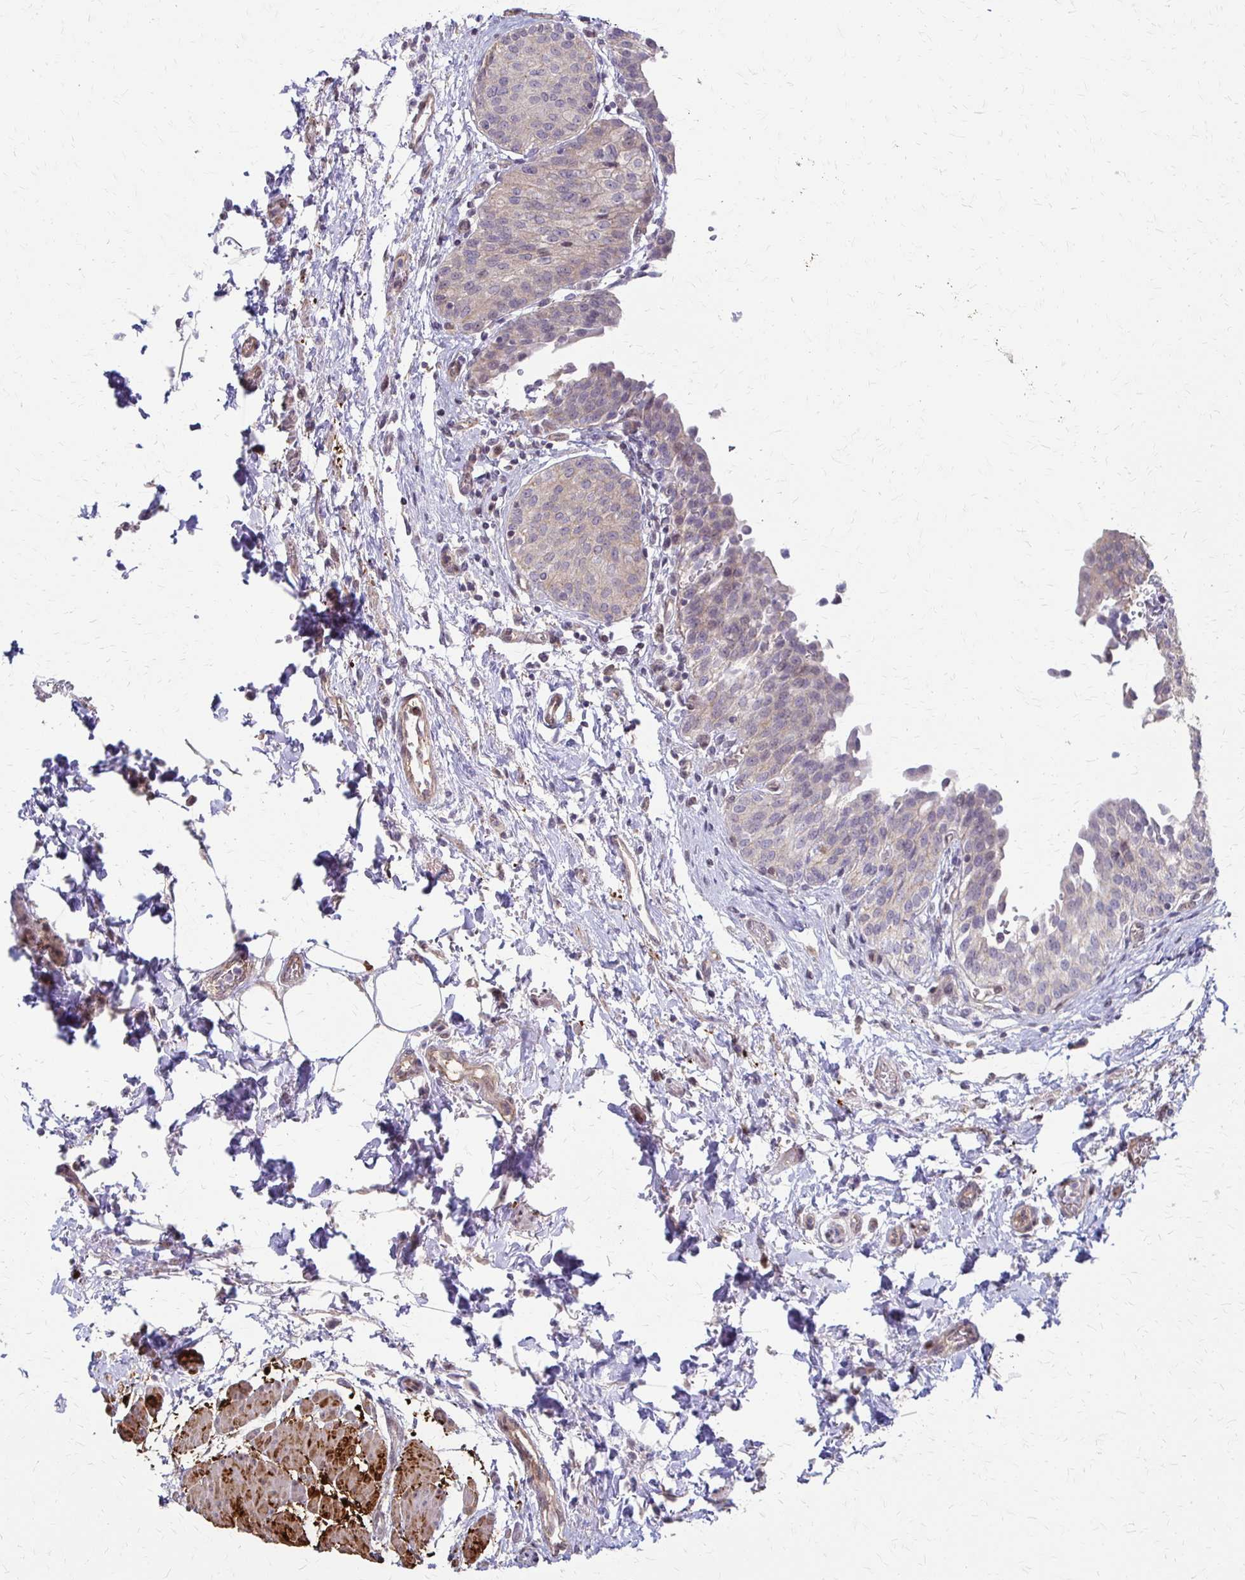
{"staining": {"intensity": "weak", "quantity": "25%-75%", "location": "cytoplasmic/membranous"}, "tissue": "urinary bladder", "cell_type": "Urothelial cells", "image_type": "normal", "snomed": [{"axis": "morphology", "description": "Normal tissue, NOS"}, {"axis": "topography", "description": "Urinary bladder"}], "caption": "High-magnification brightfield microscopy of benign urinary bladder stained with DAB (3,3'-diaminobenzidine) (brown) and counterstained with hematoxylin (blue). urothelial cells exhibit weak cytoplasmic/membranous staining is appreciated in approximately25%-75% of cells.", "gene": "CFL2", "patient": {"sex": "male", "age": 68}}